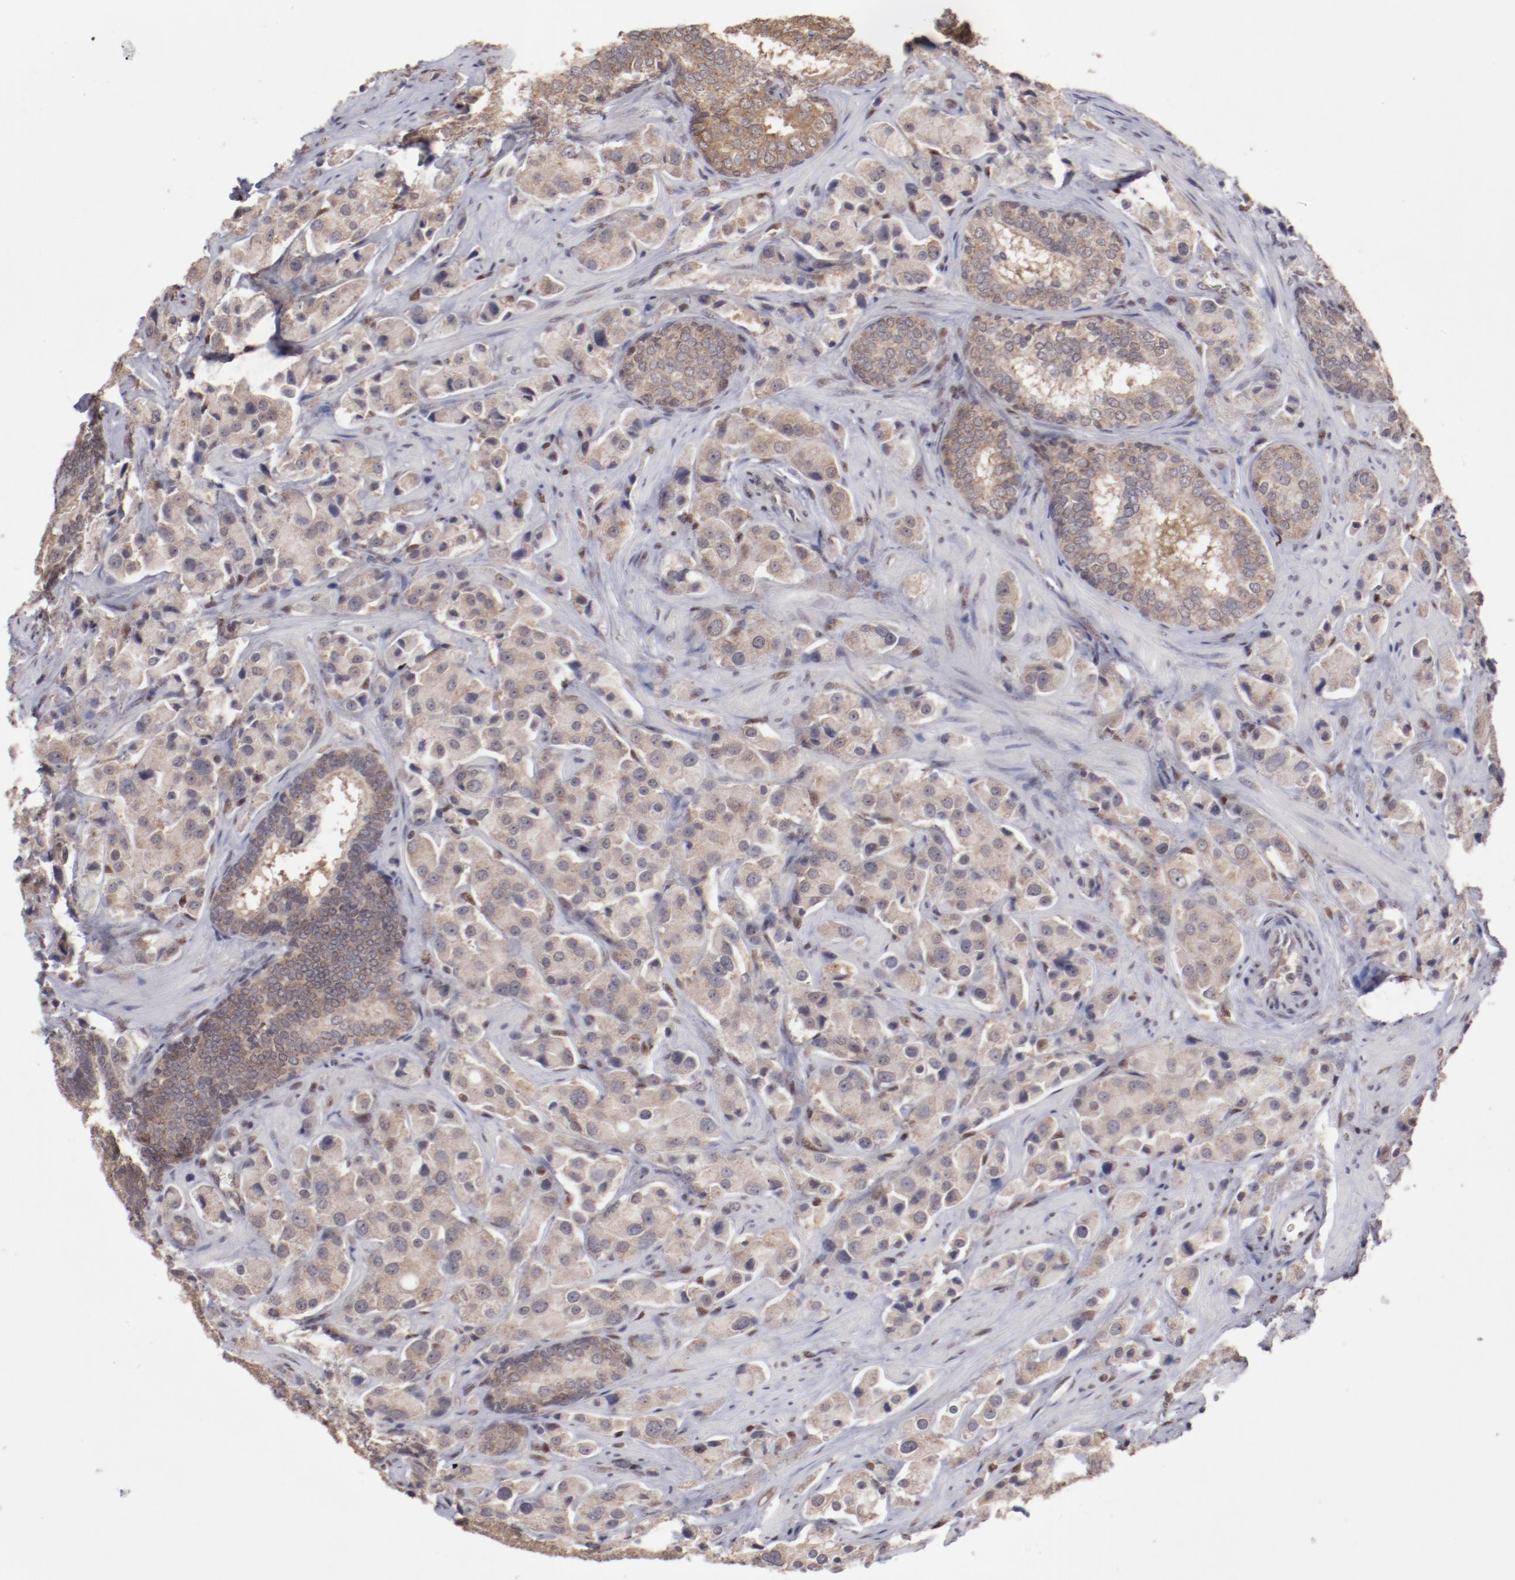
{"staining": {"intensity": "weak", "quantity": ">75%", "location": "cytoplasmic/membranous"}, "tissue": "prostate cancer", "cell_type": "Tumor cells", "image_type": "cancer", "snomed": [{"axis": "morphology", "description": "Adenocarcinoma, Medium grade"}, {"axis": "topography", "description": "Prostate"}], "caption": "Protein staining exhibits weak cytoplasmic/membranous staining in approximately >75% of tumor cells in prostate cancer (adenocarcinoma (medium-grade)). (Brightfield microscopy of DAB IHC at high magnification).", "gene": "ARNT", "patient": {"sex": "male", "age": 70}}